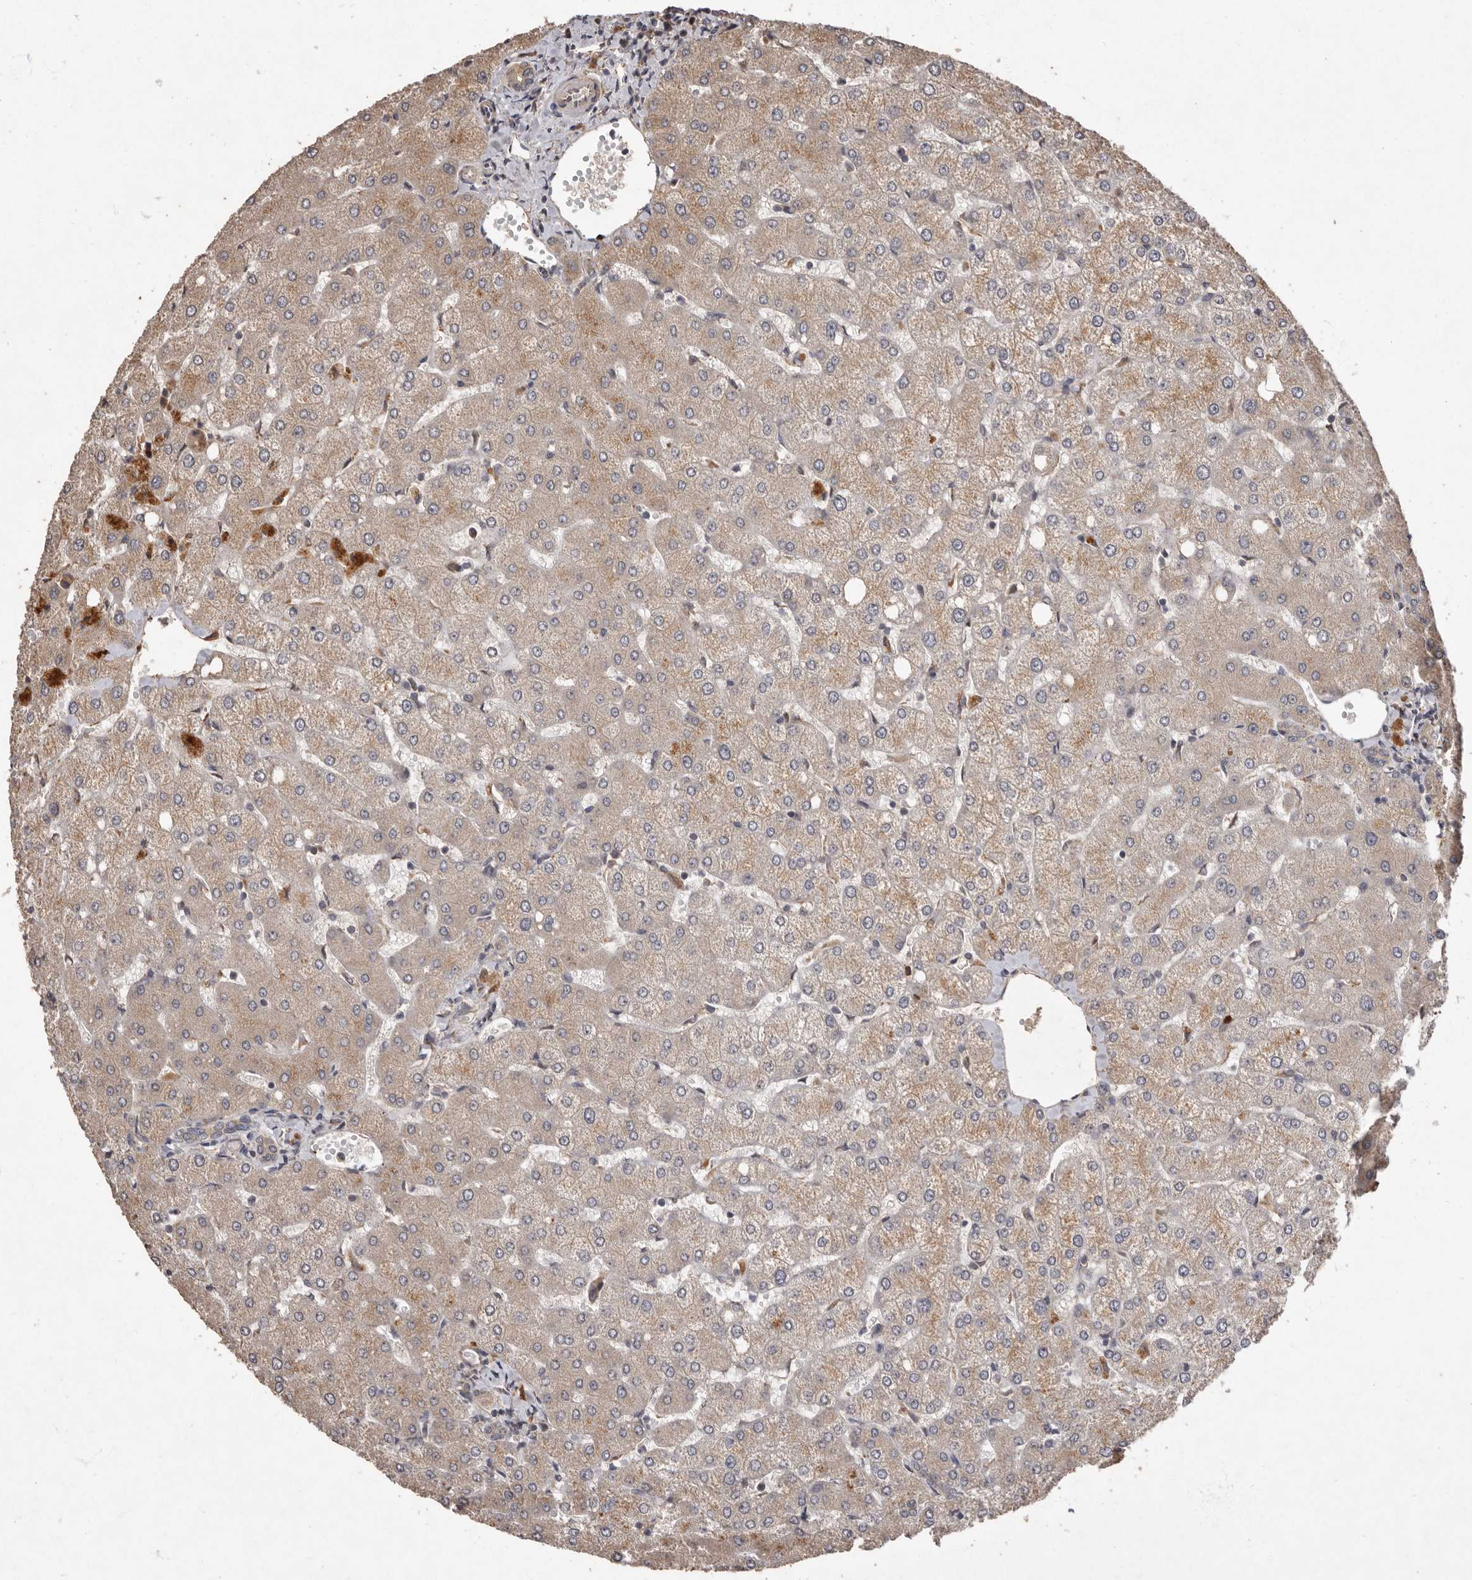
{"staining": {"intensity": "weak", "quantity": ">75%", "location": "cytoplasmic/membranous"}, "tissue": "liver", "cell_type": "Cholangiocytes", "image_type": "normal", "snomed": [{"axis": "morphology", "description": "Normal tissue, NOS"}, {"axis": "topography", "description": "Liver"}], "caption": "Liver stained with a brown dye exhibits weak cytoplasmic/membranous positive staining in about >75% of cholangiocytes.", "gene": "KIF26B", "patient": {"sex": "female", "age": 54}}